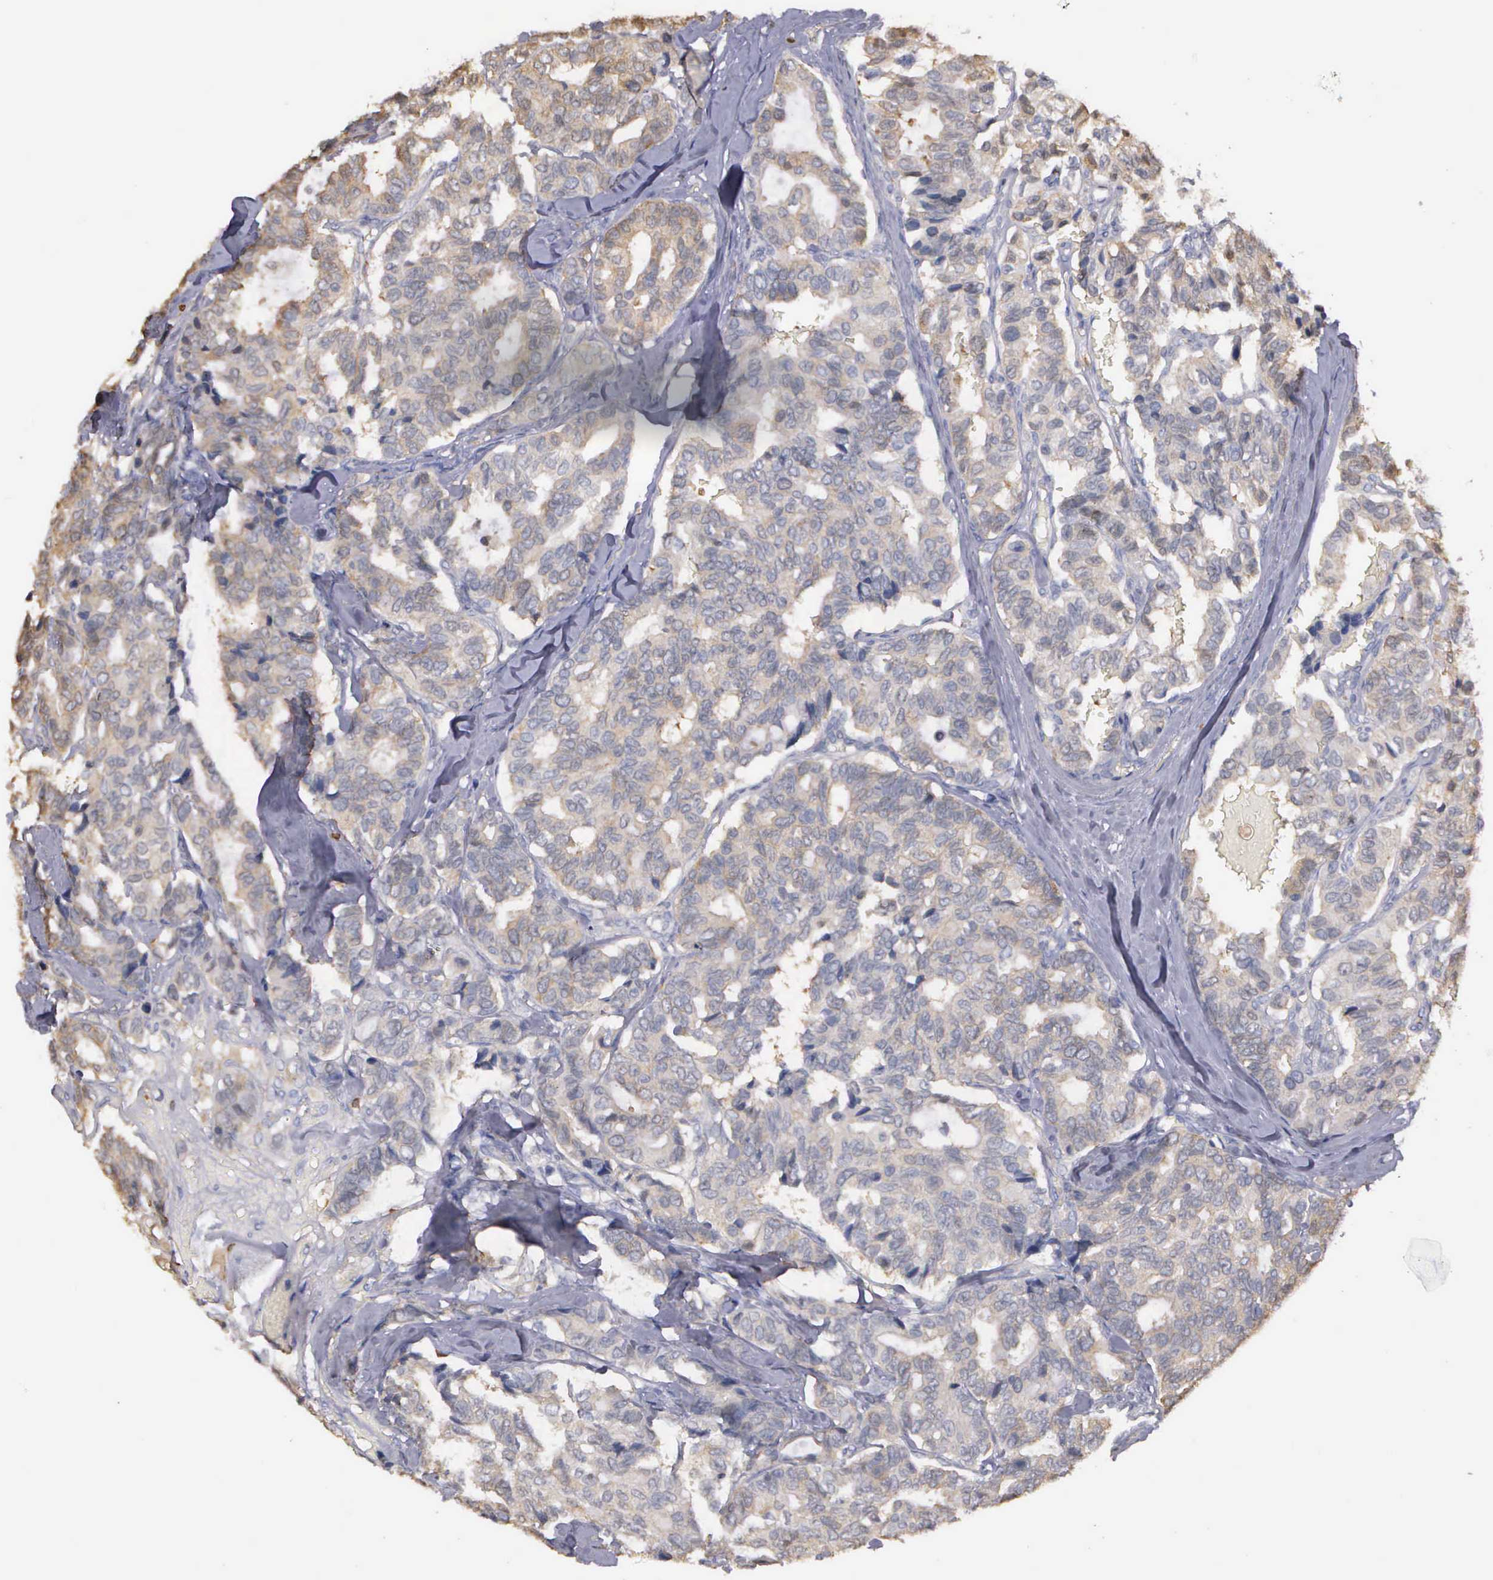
{"staining": {"intensity": "weak", "quantity": ">75%", "location": "cytoplasmic/membranous"}, "tissue": "breast cancer", "cell_type": "Tumor cells", "image_type": "cancer", "snomed": [{"axis": "morphology", "description": "Duct carcinoma"}, {"axis": "topography", "description": "Breast"}], "caption": "The photomicrograph reveals staining of breast cancer (infiltrating ductal carcinoma), revealing weak cytoplasmic/membranous protein positivity (brown color) within tumor cells.", "gene": "ENO3", "patient": {"sex": "female", "age": 69}}